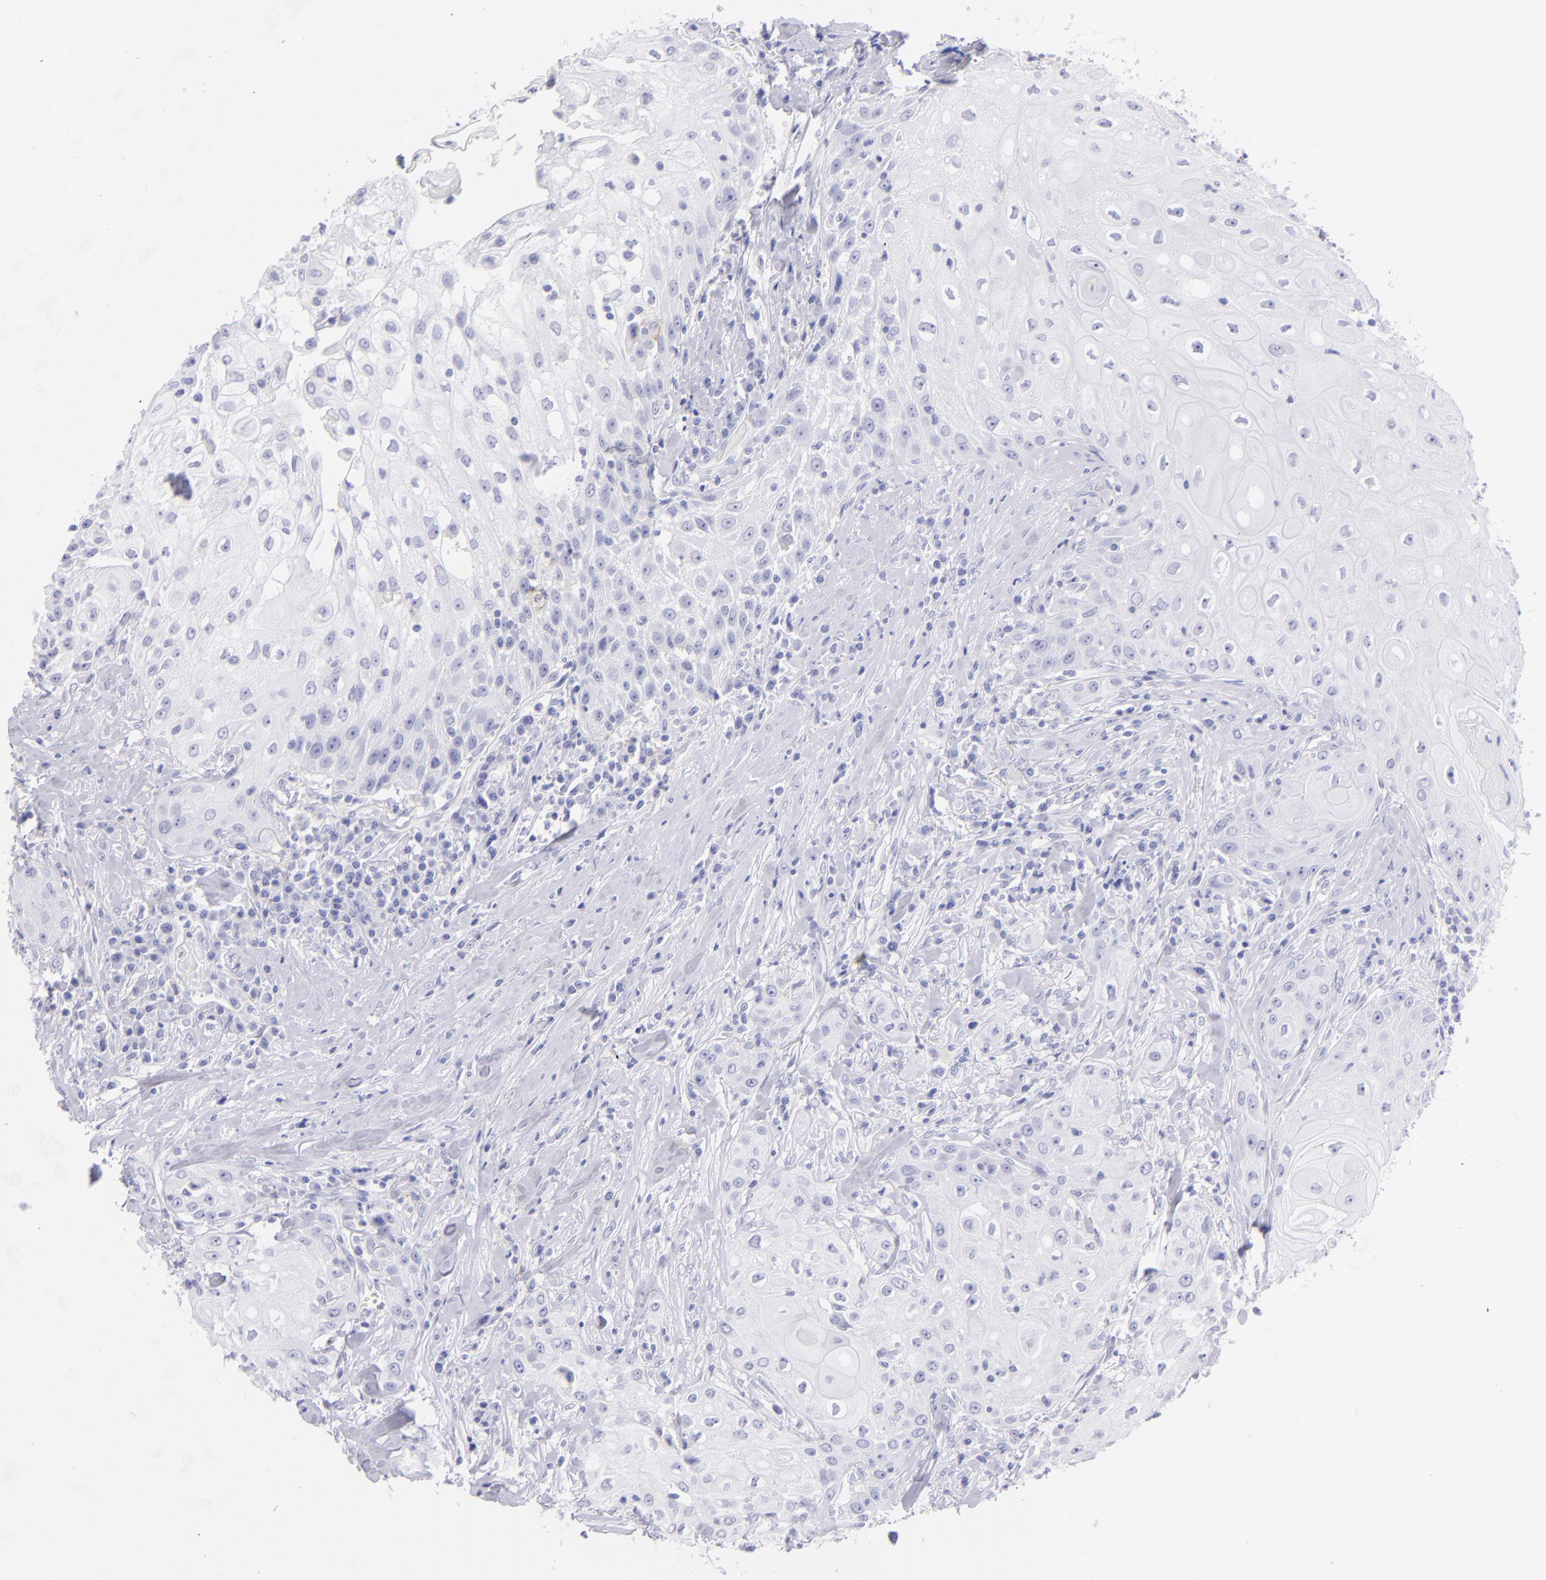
{"staining": {"intensity": "negative", "quantity": "none", "location": "none"}, "tissue": "head and neck cancer", "cell_type": "Tumor cells", "image_type": "cancer", "snomed": [{"axis": "morphology", "description": "Squamous cell carcinoma, NOS"}, {"axis": "topography", "description": "Oral tissue"}, {"axis": "topography", "description": "Head-Neck"}], "caption": "The photomicrograph exhibits no staining of tumor cells in squamous cell carcinoma (head and neck). The staining is performed using DAB (3,3'-diaminobenzidine) brown chromogen with nuclei counter-stained in using hematoxylin.", "gene": "CD72", "patient": {"sex": "female", "age": 82}}